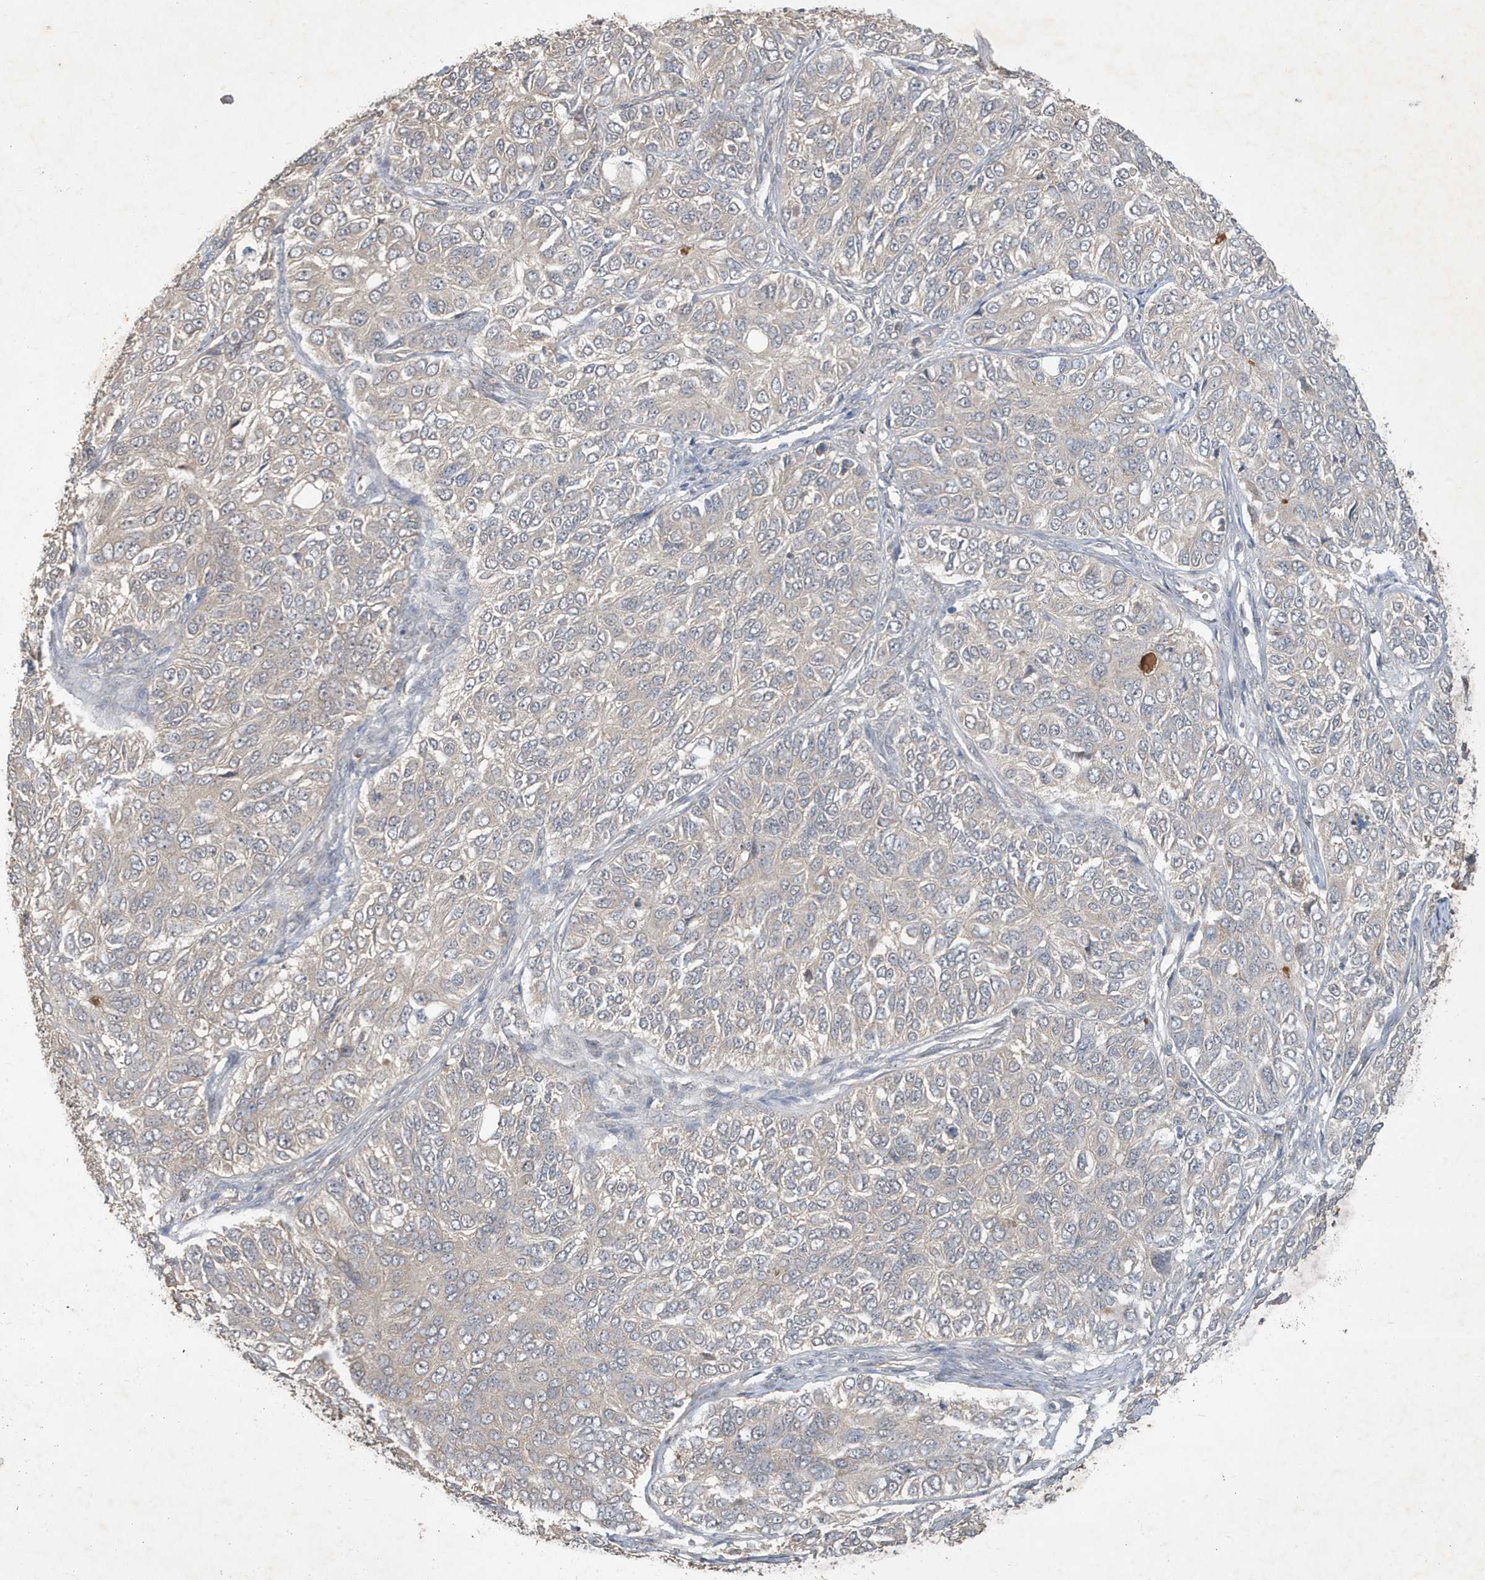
{"staining": {"intensity": "negative", "quantity": "none", "location": "none"}, "tissue": "ovarian cancer", "cell_type": "Tumor cells", "image_type": "cancer", "snomed": [{"axis": "morphology", "description": "Carcinoma, endometroid"}, {"axis": "topography", "description": "Ovary"}], "caption": "Histopathology image shows no protein expression in tumor cells of endometroid carcinoma (ovarian) tissue.", "gene": "ABCB9", "patient": {"sex": "female", "age": 51}}